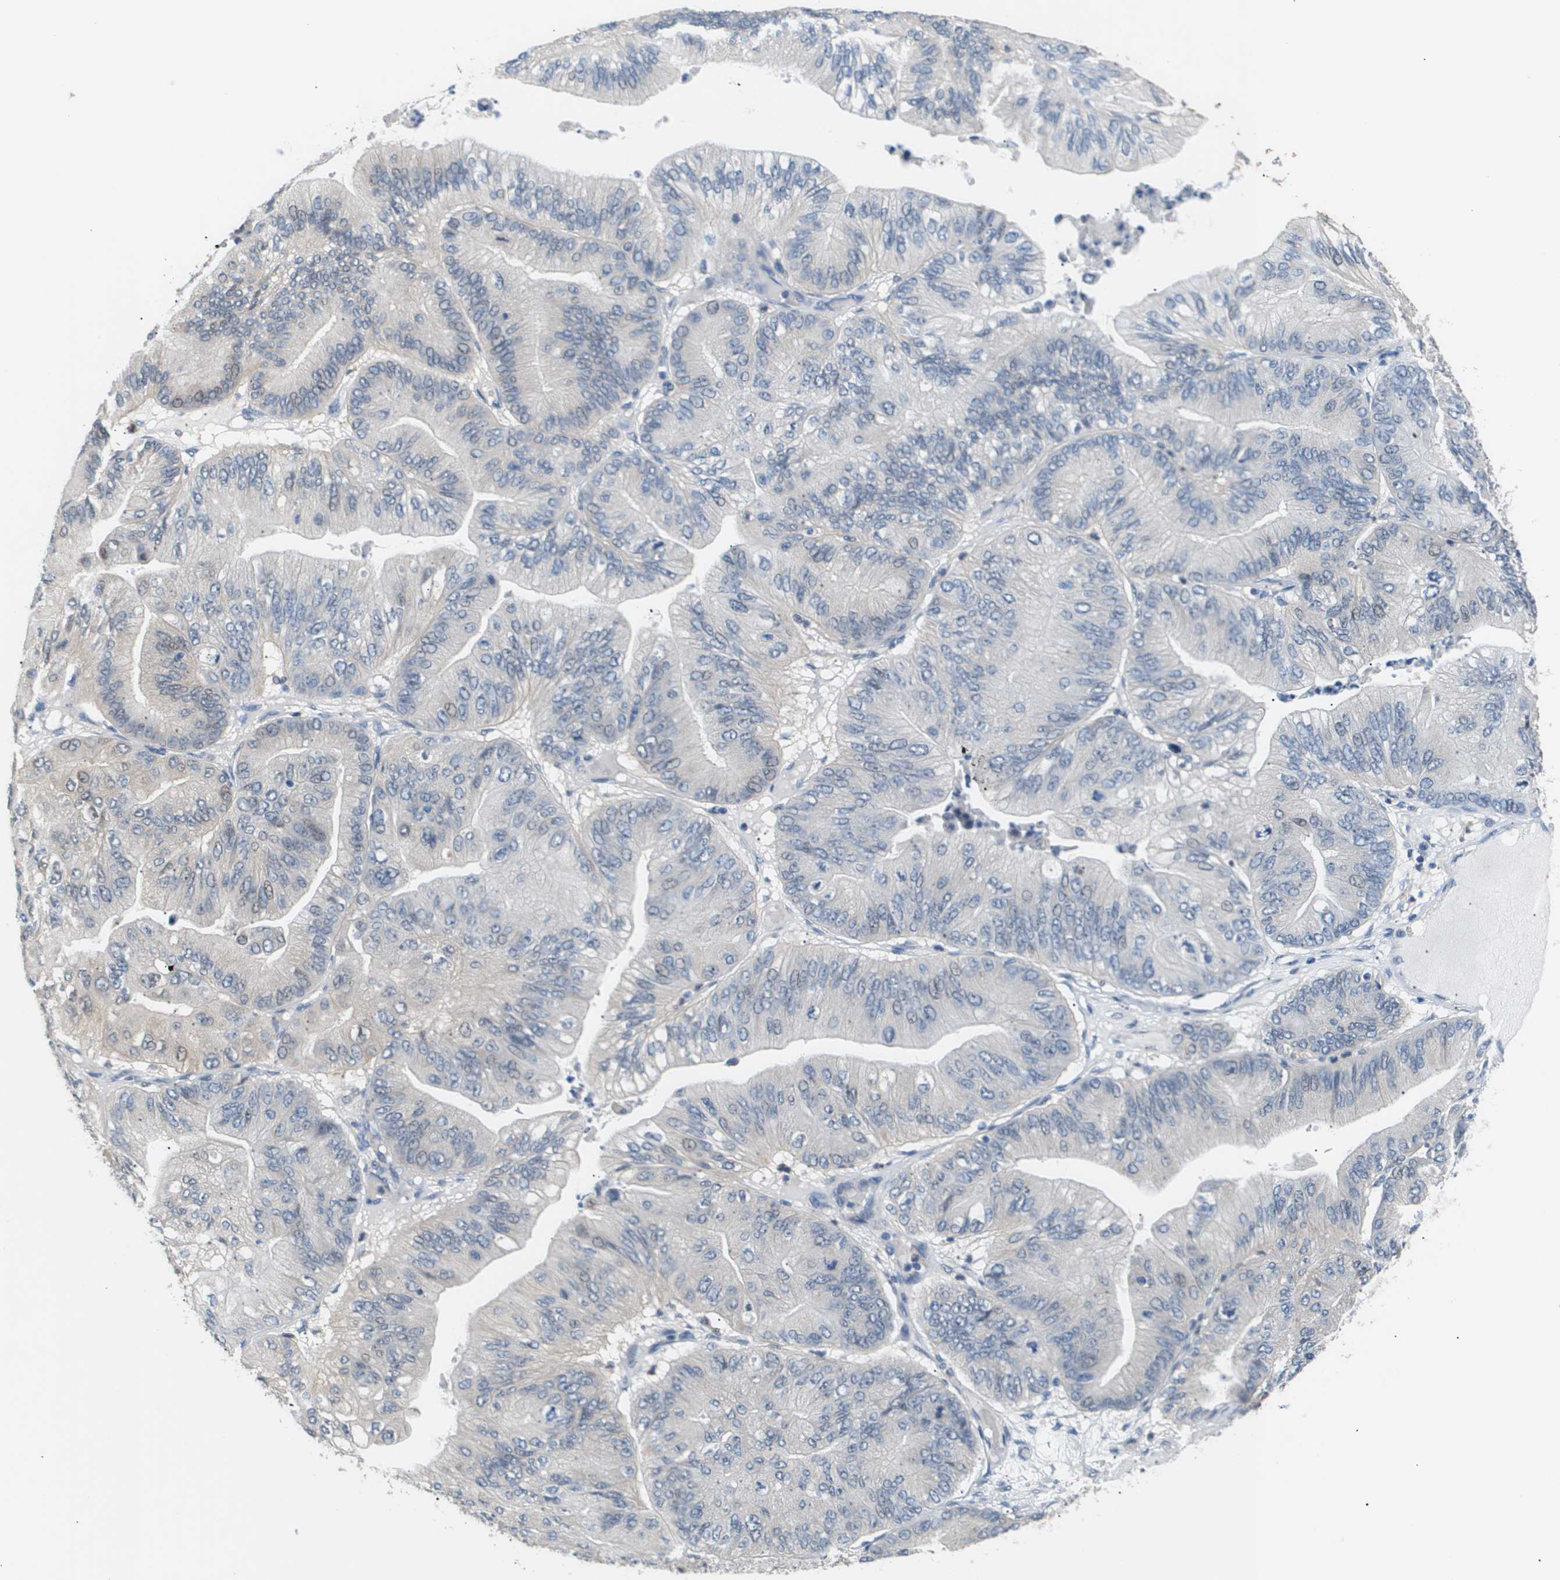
{"staining": {"intensity": "negative", "quantity": "none", "location": "none"}, "tissue": "ovarian cancer", "cell_type": "Tumor cells", "image_type": "cancer", "snomed": [{"axis": "morphology", "description": "Cystadenocarcinoma, mucinous, NOS"}, {"axis": "topography", "description": "Ovary"}], "caption": "Ovarian cancer was stained to show a protein in brown. There is no significant staining in tumor cells.", "gene": "AKR1A1", "patient": {"sex": "female", "age": 61}}